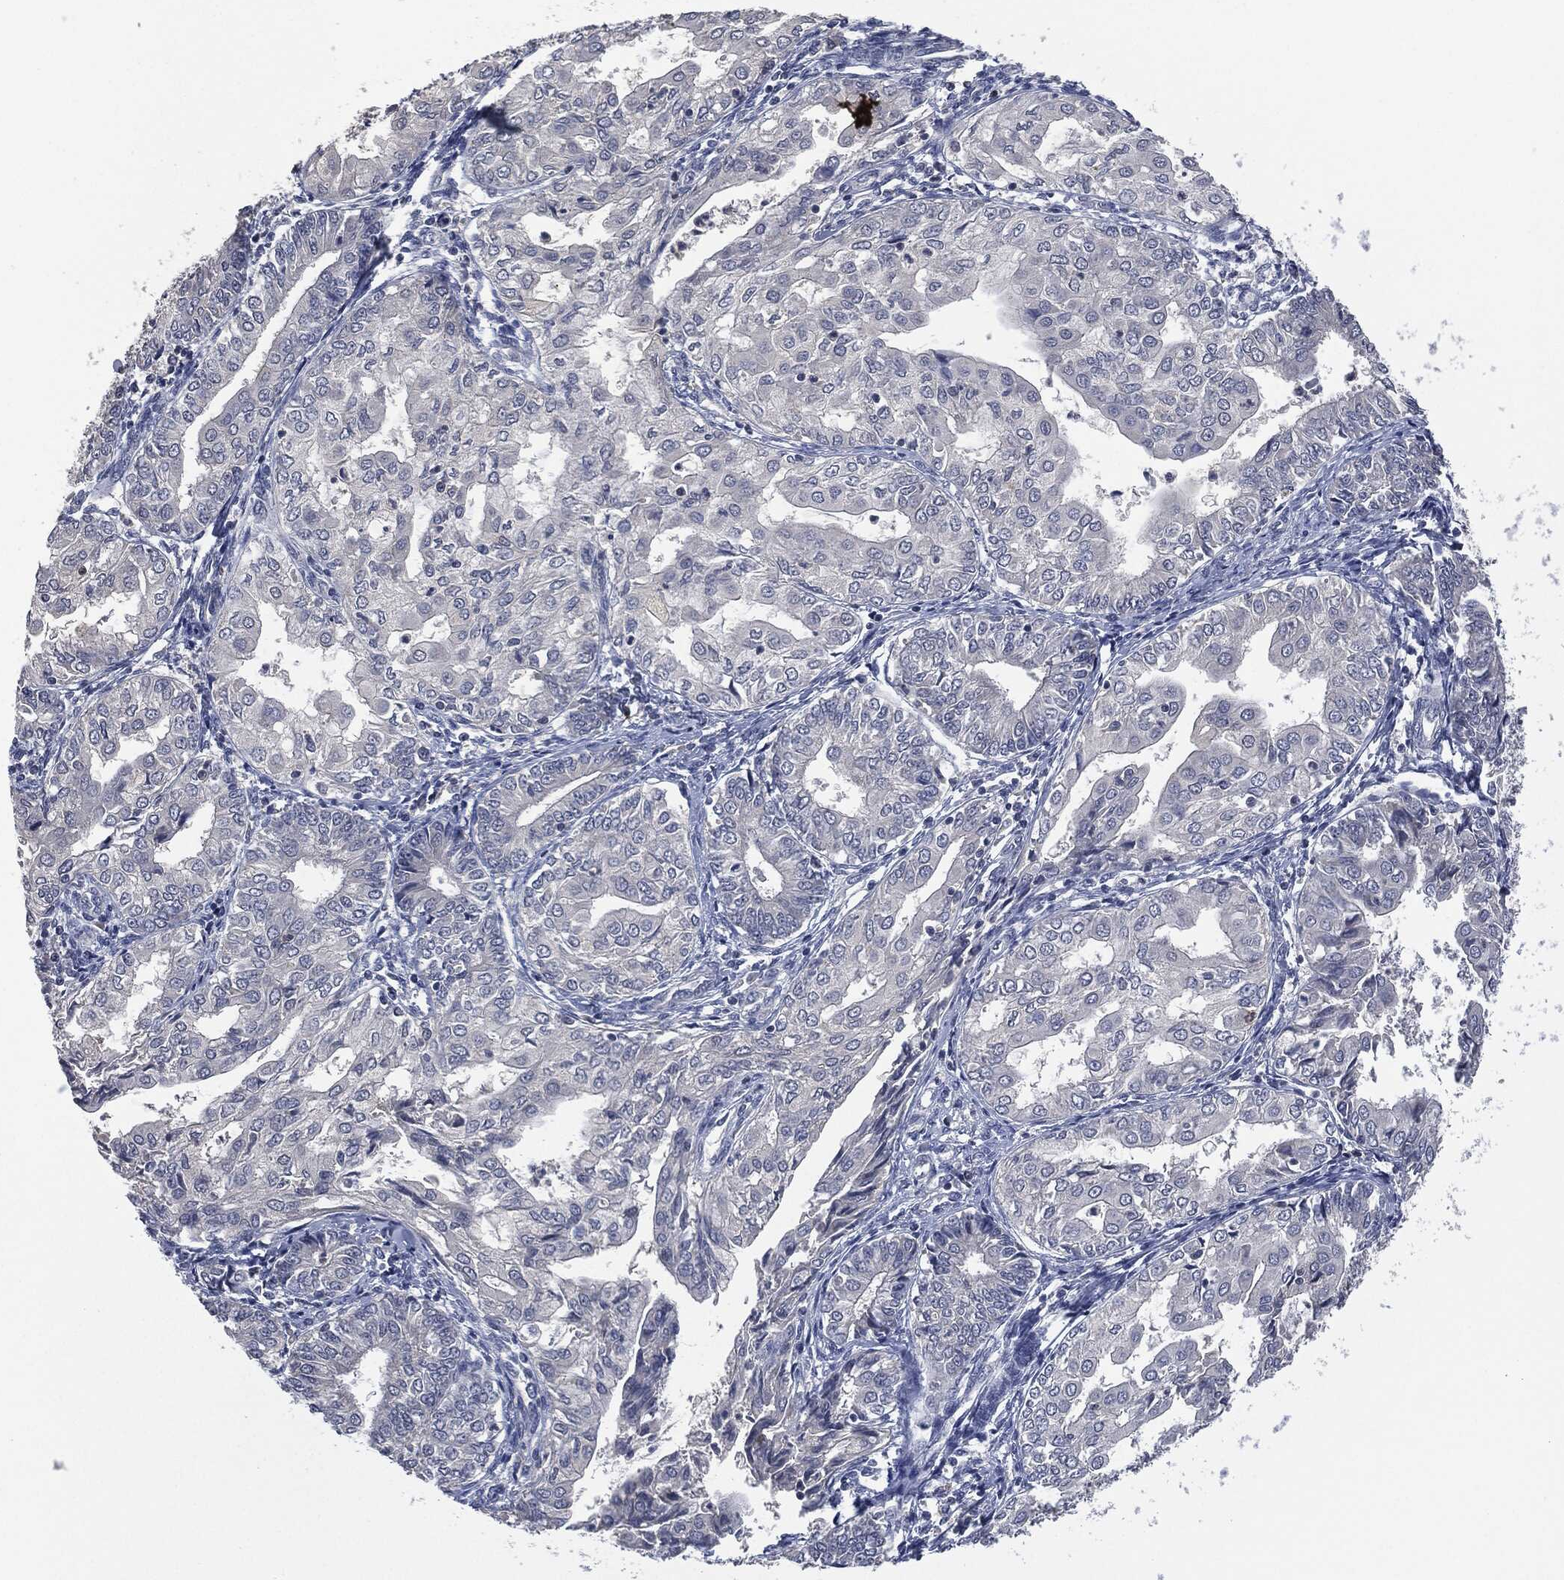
{"staining": {"intensity": "negative", "quantity": "none", "location": "none"}, "tissue": "endometrial cancer", "cell_type": "Tumor cells", "image_type": "cancer", "snomed": [{"axis": "morphology", "description": "Adenocarcinoma, NOS"}, {"axis": "topography", "description": "Endometrium"}], "caption": "DAB (3,3'-diaminobenzidine) immunohistochemical staining of endometrial cancer (adenocarcinoma) reveals no significant positivity in tumor cells.", "gene": "IL1RN", "patient": {"sex": "female", "age": 68}}